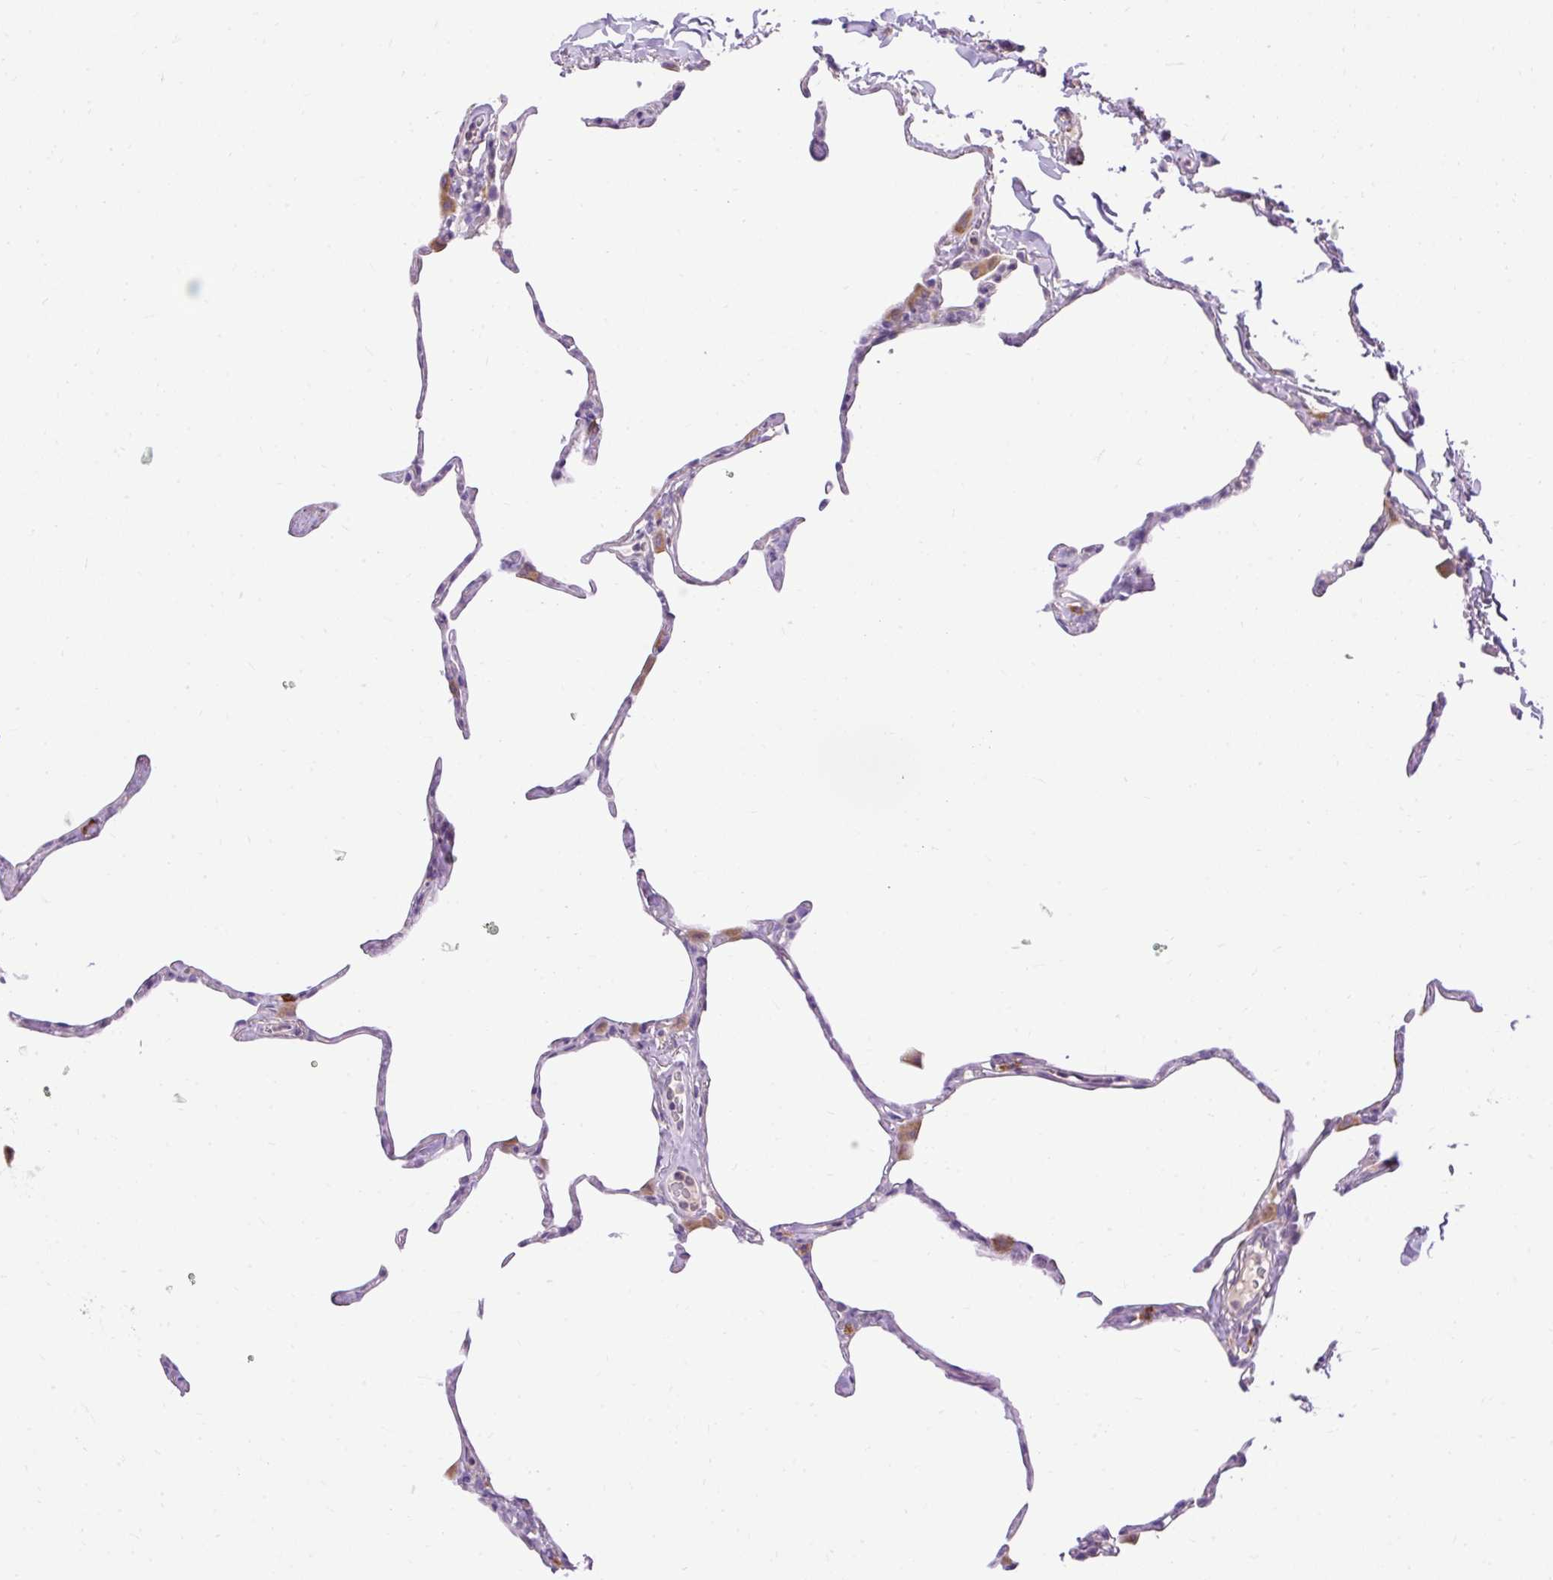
{"staining": {"intensity": "negative", "quantity": "none", "location": "none"}, "tissue": "lung", "cell_type": "Alveolar cells", "image_type": "normal", "snomed": [{"axis": "morphology", "description": "Normal tissue, NOS"}, {"axis": "topography", "description": "Lung"}], "caption": "This is an immunohistochemistry (IHC) image of benign lung. There is no expression in alveolar cells.", "gene": "HEXB", "patient": {"sex": "male", "age": 65}}